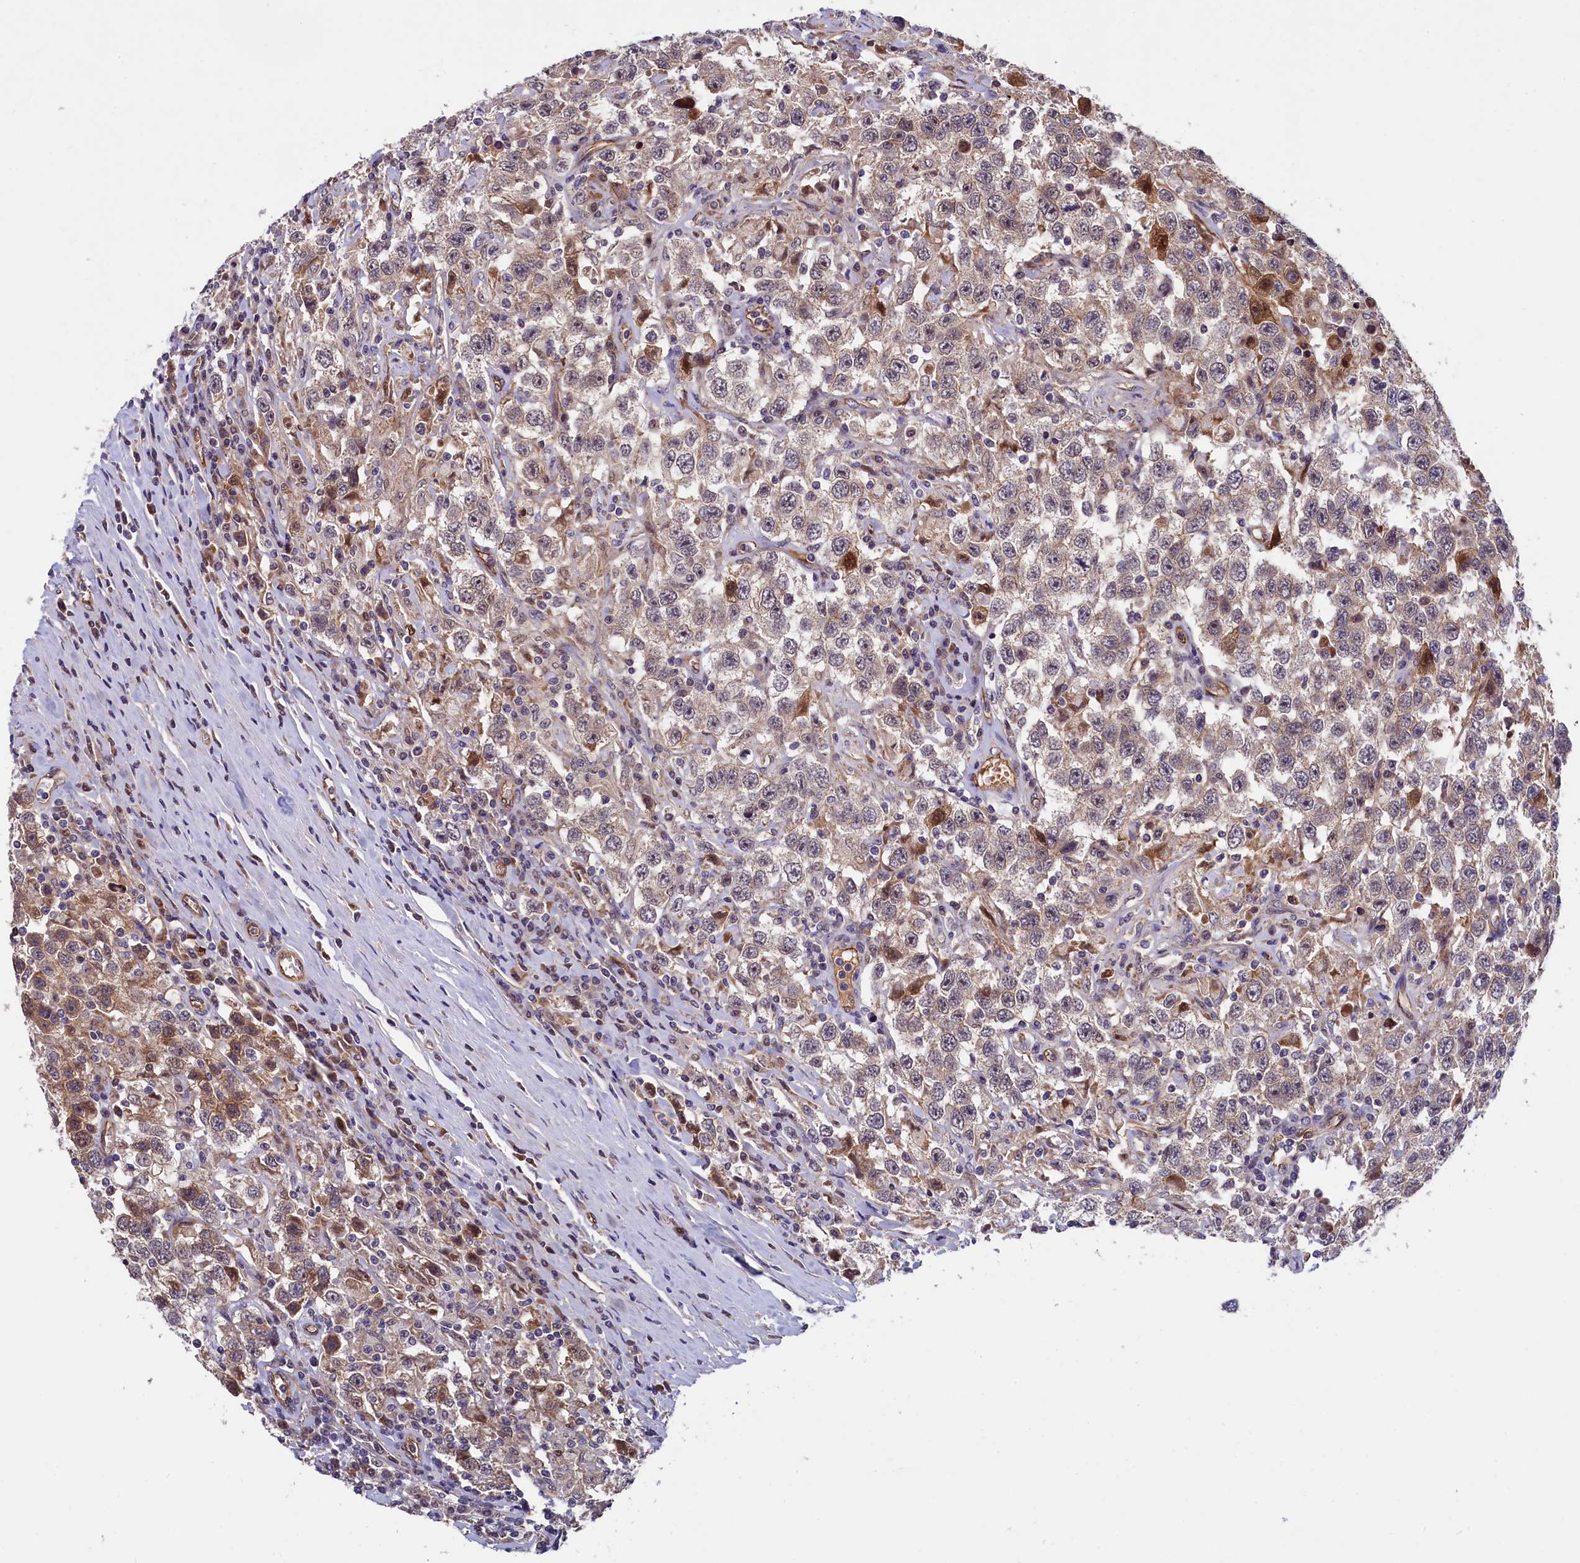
{"staining": {"intensity": "weak", "quantity": "25%-75%", "location": "cytoplasmic/membranous"}, "tissue": "testis cancer", "cell_type": "Tumor cells", "image_type": "cancer", "snomed": [{"axis": "morphology", "description": "Seminoma, NOS"}, {"axis": "topography", "description": "Testis"}], "caption": "Testis cancer (seminoma) tissue exhibits weak cytoplasmic/membranous expression in approximately 25%-75% of tumor cells, visualized by immunohistochemistry.", "gene": "ARL14EP", "patient": {"sex": "male", "age": 41}}